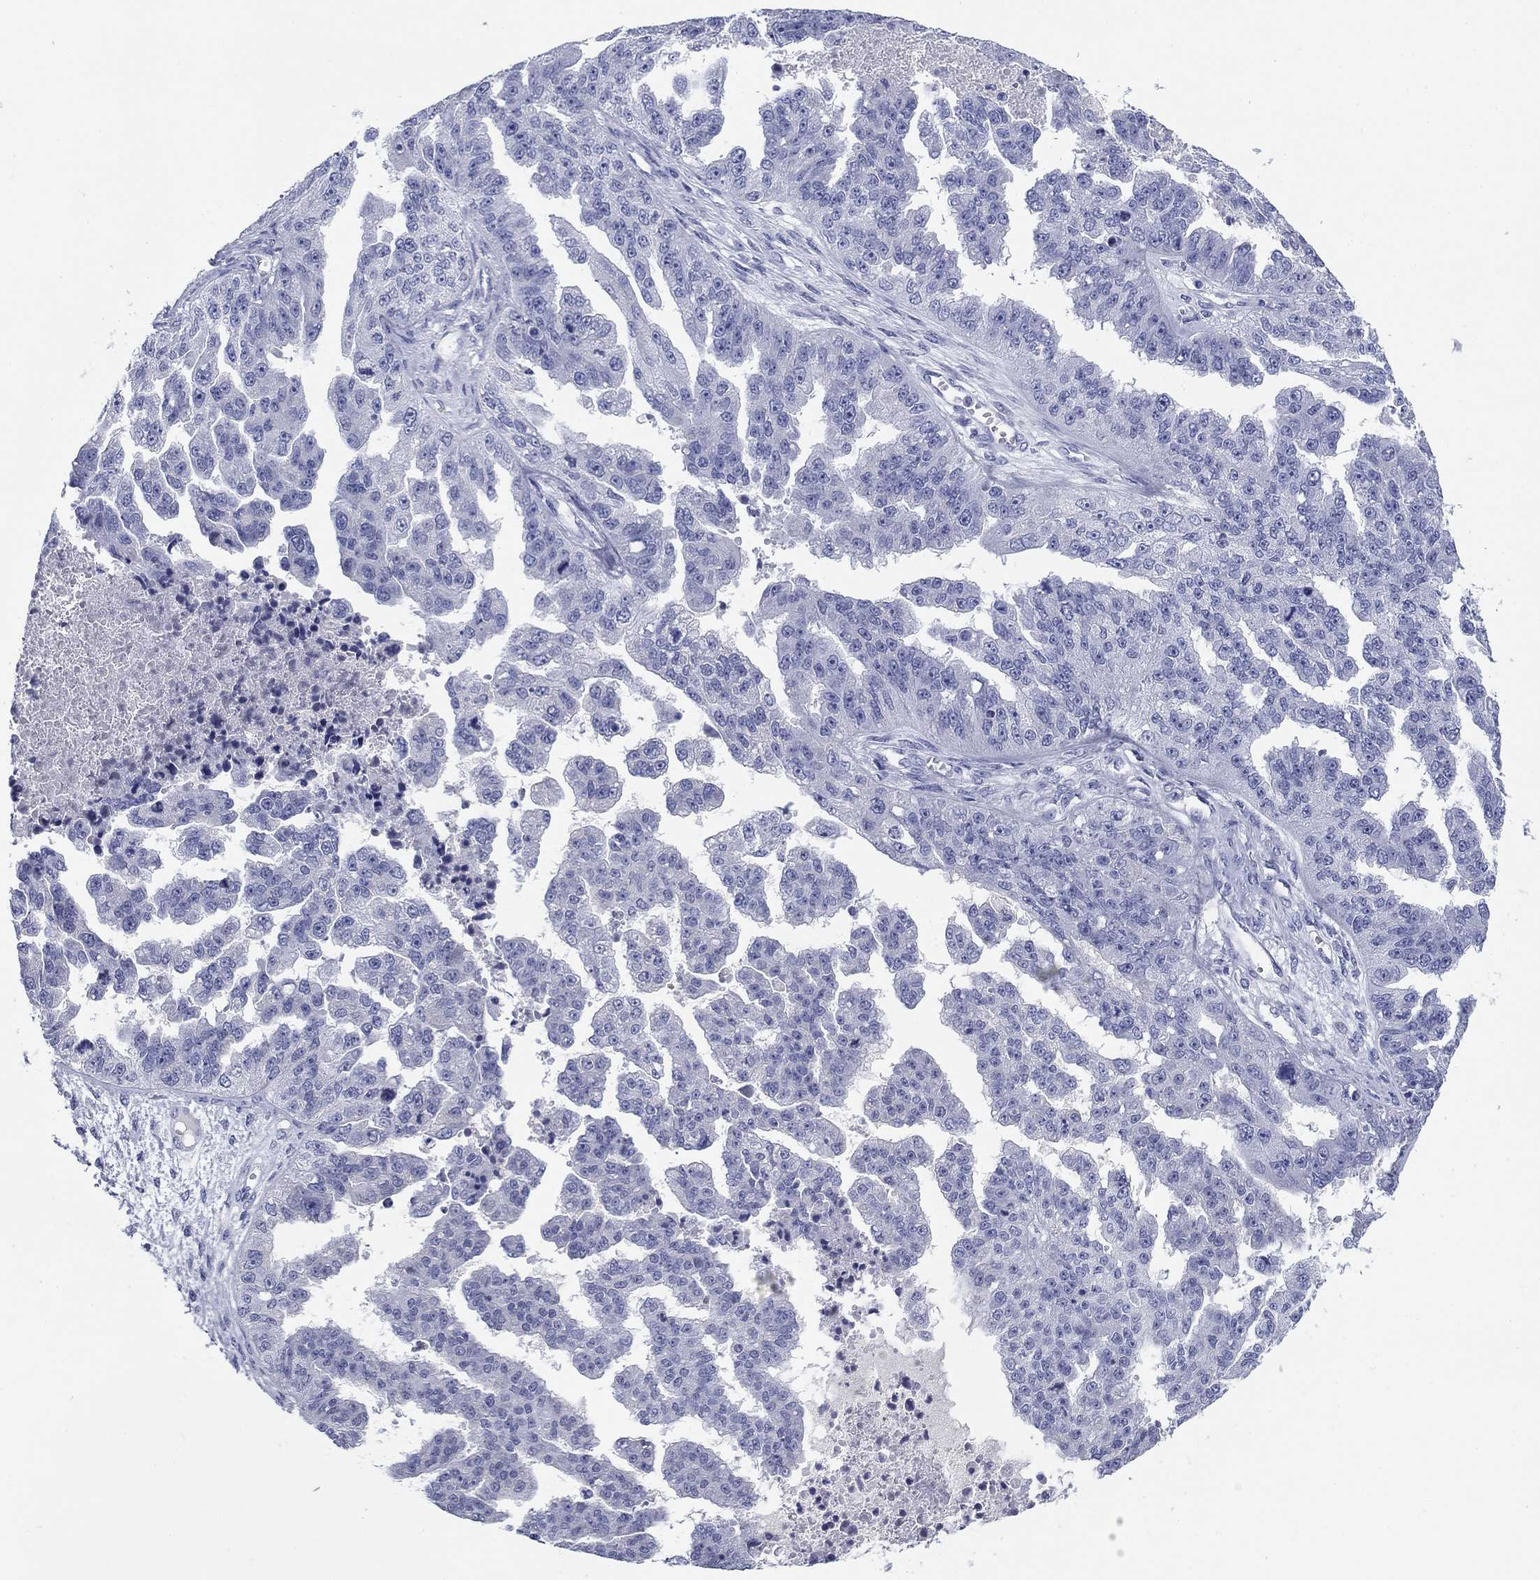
{"staining": {"intensity": "negative", "quantity": "none", "location": "none"}, "tissue": "ovarian cancer", "cell_type": "Tumor cells", "image_type": "cancer", "snomed": [{"axis": "morphology", "description": "Cystadenocarcinoma, serous, NOS"}, {"axis": "topography", "description": "Ovary"}], "caption": "Histopathology image shows no protein expression in tumor cells of serous cystadenocarcinoma (ovarian) tissue.", "gene": "KCNH1", "patient": {"sex": "female", "age": 58}}